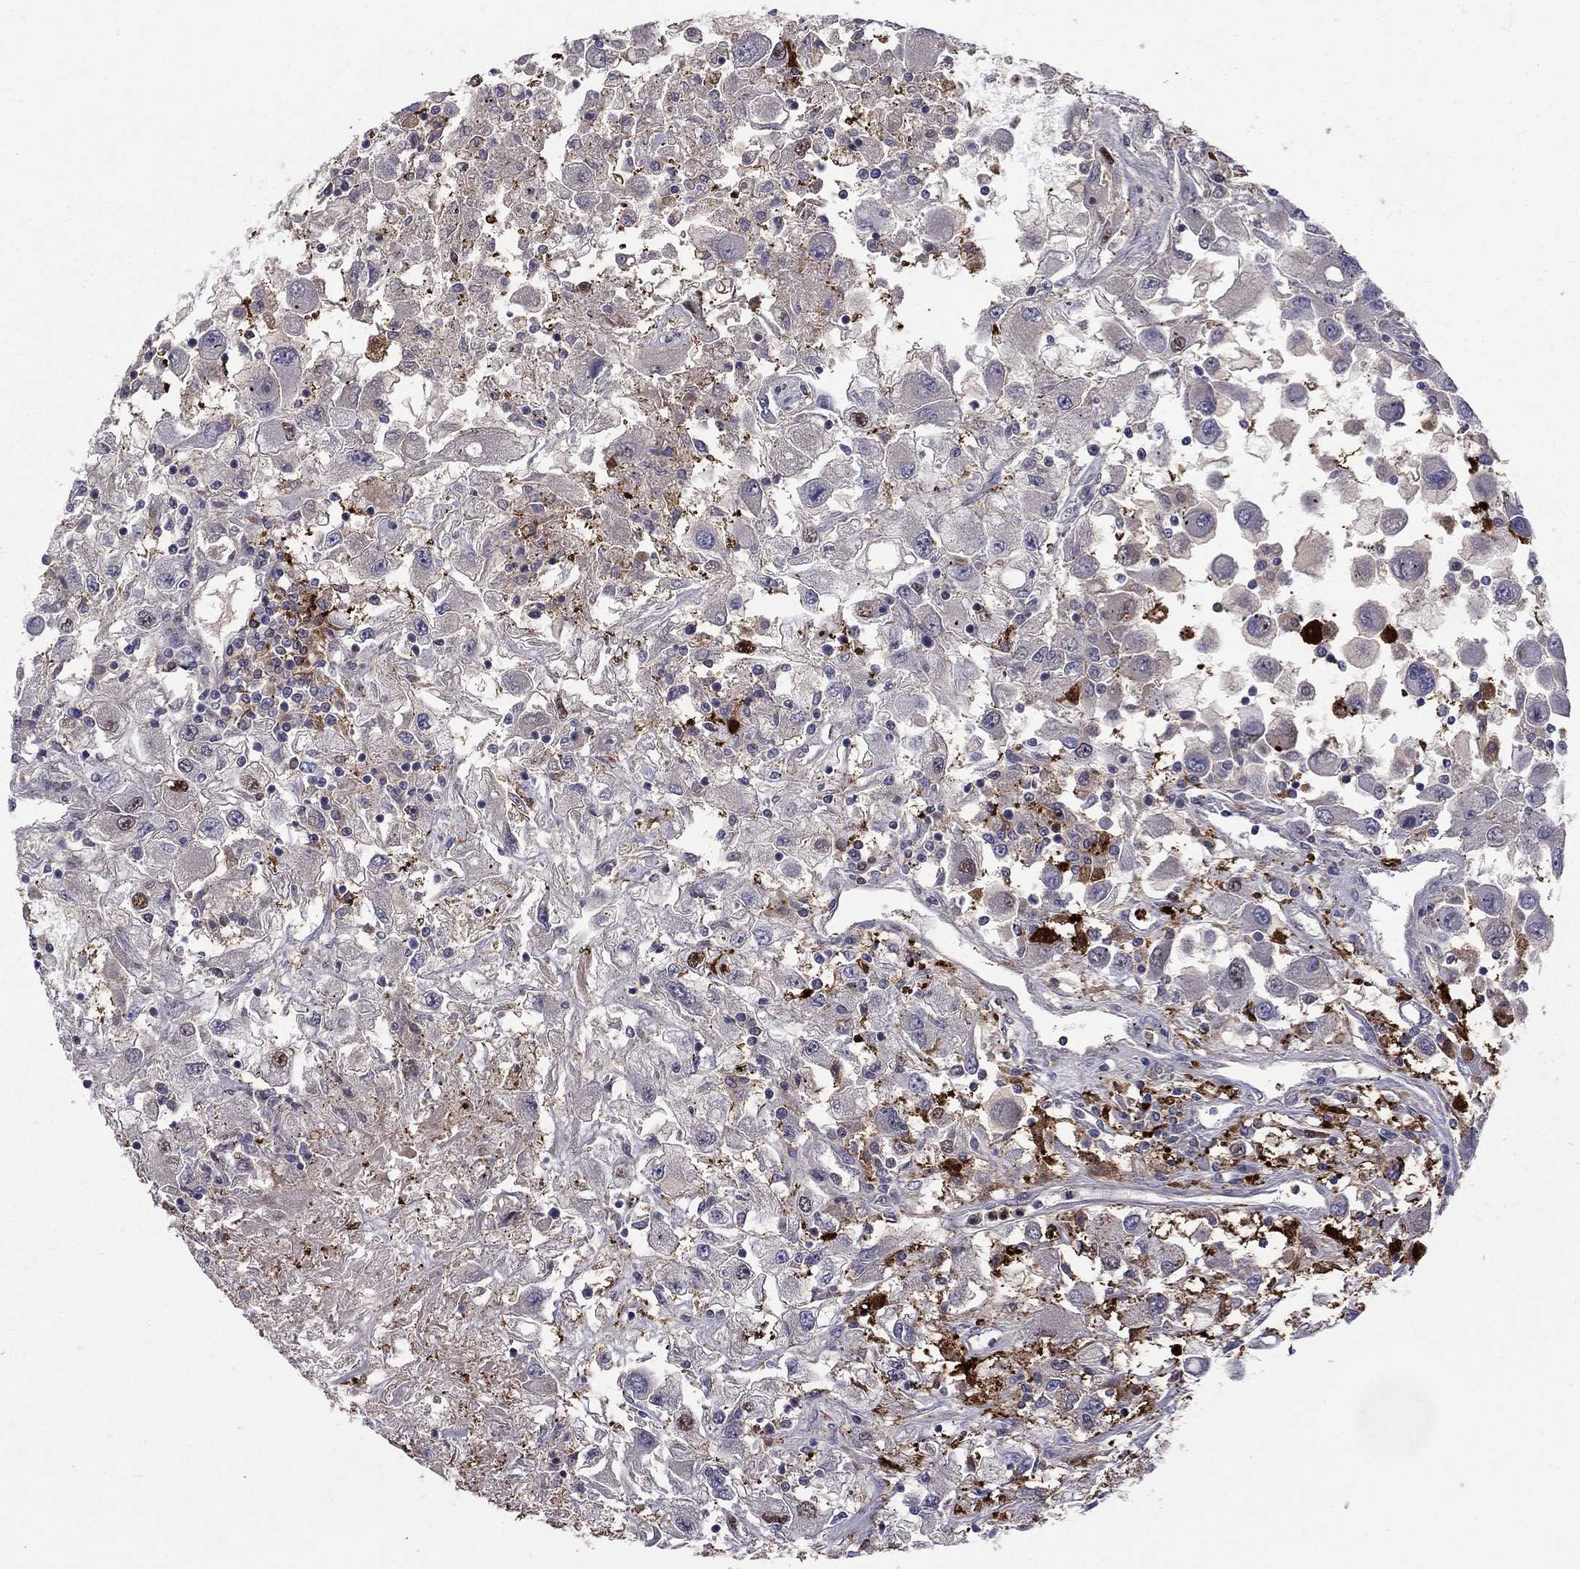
{"staining": {"intensity": "negative", "quantity": "none", "location": "none"}, "tissue": "renal cancer", "cell_type": "Tumor cells", "image_type": "cancer", "snomed": [{"axis": "morphology", "description": "Adenocarcinoma, NOS"}, {"axis": "topography", "description": "Kidney"}], "caption": "Immunohistochemical staining of human renal cancer demonstrates no significant positivity in tumor cells. Nuclei are stained in blue.", "gene": "PCGF3", "patient": {"sex": "female", "age": 67}}